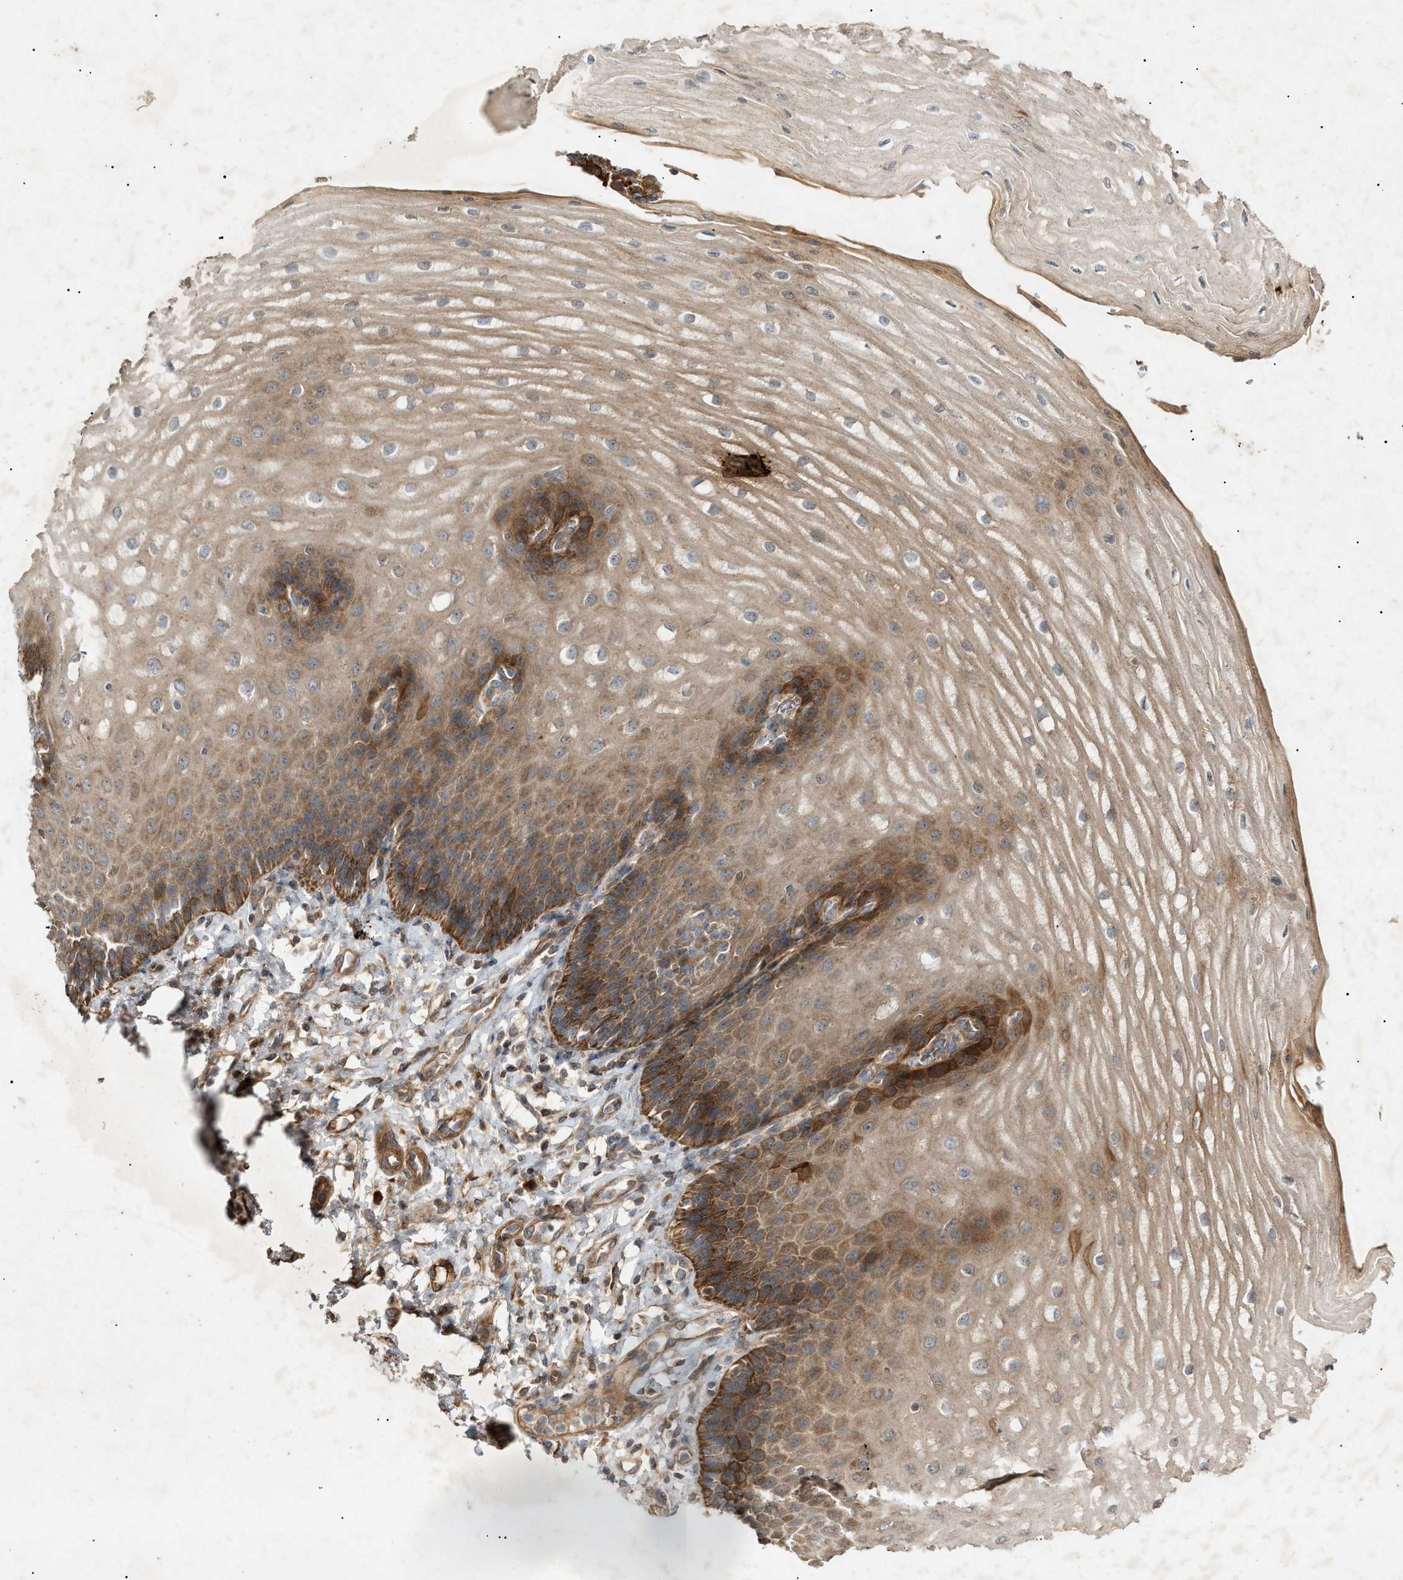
{"staining": {"intensity": "strong", "quantity": "25%-75%", "location": "cytoplasmic/membranous"}, "tissue": "esophagus", "cell_type": "Squamous epithelial cells", "image_type": "normal", "snomed": [{"axis": "morphology", "description": "Normal tissue, NOS"}, {"axis": "topography", "description": "Esophagus"}], "caption": "Immunohistochemistry (IHC) micrograph of benign esophagus: human esophagus stained using IHC displays high levels of strong protein expression localized specifically in the cytoplasmic/membranous of squamous epithelial cells, appearing as a cytoplasmic/membranous brown color.", "gene": "MTCH1", "patient": {"sex": "male", "age": 54}}